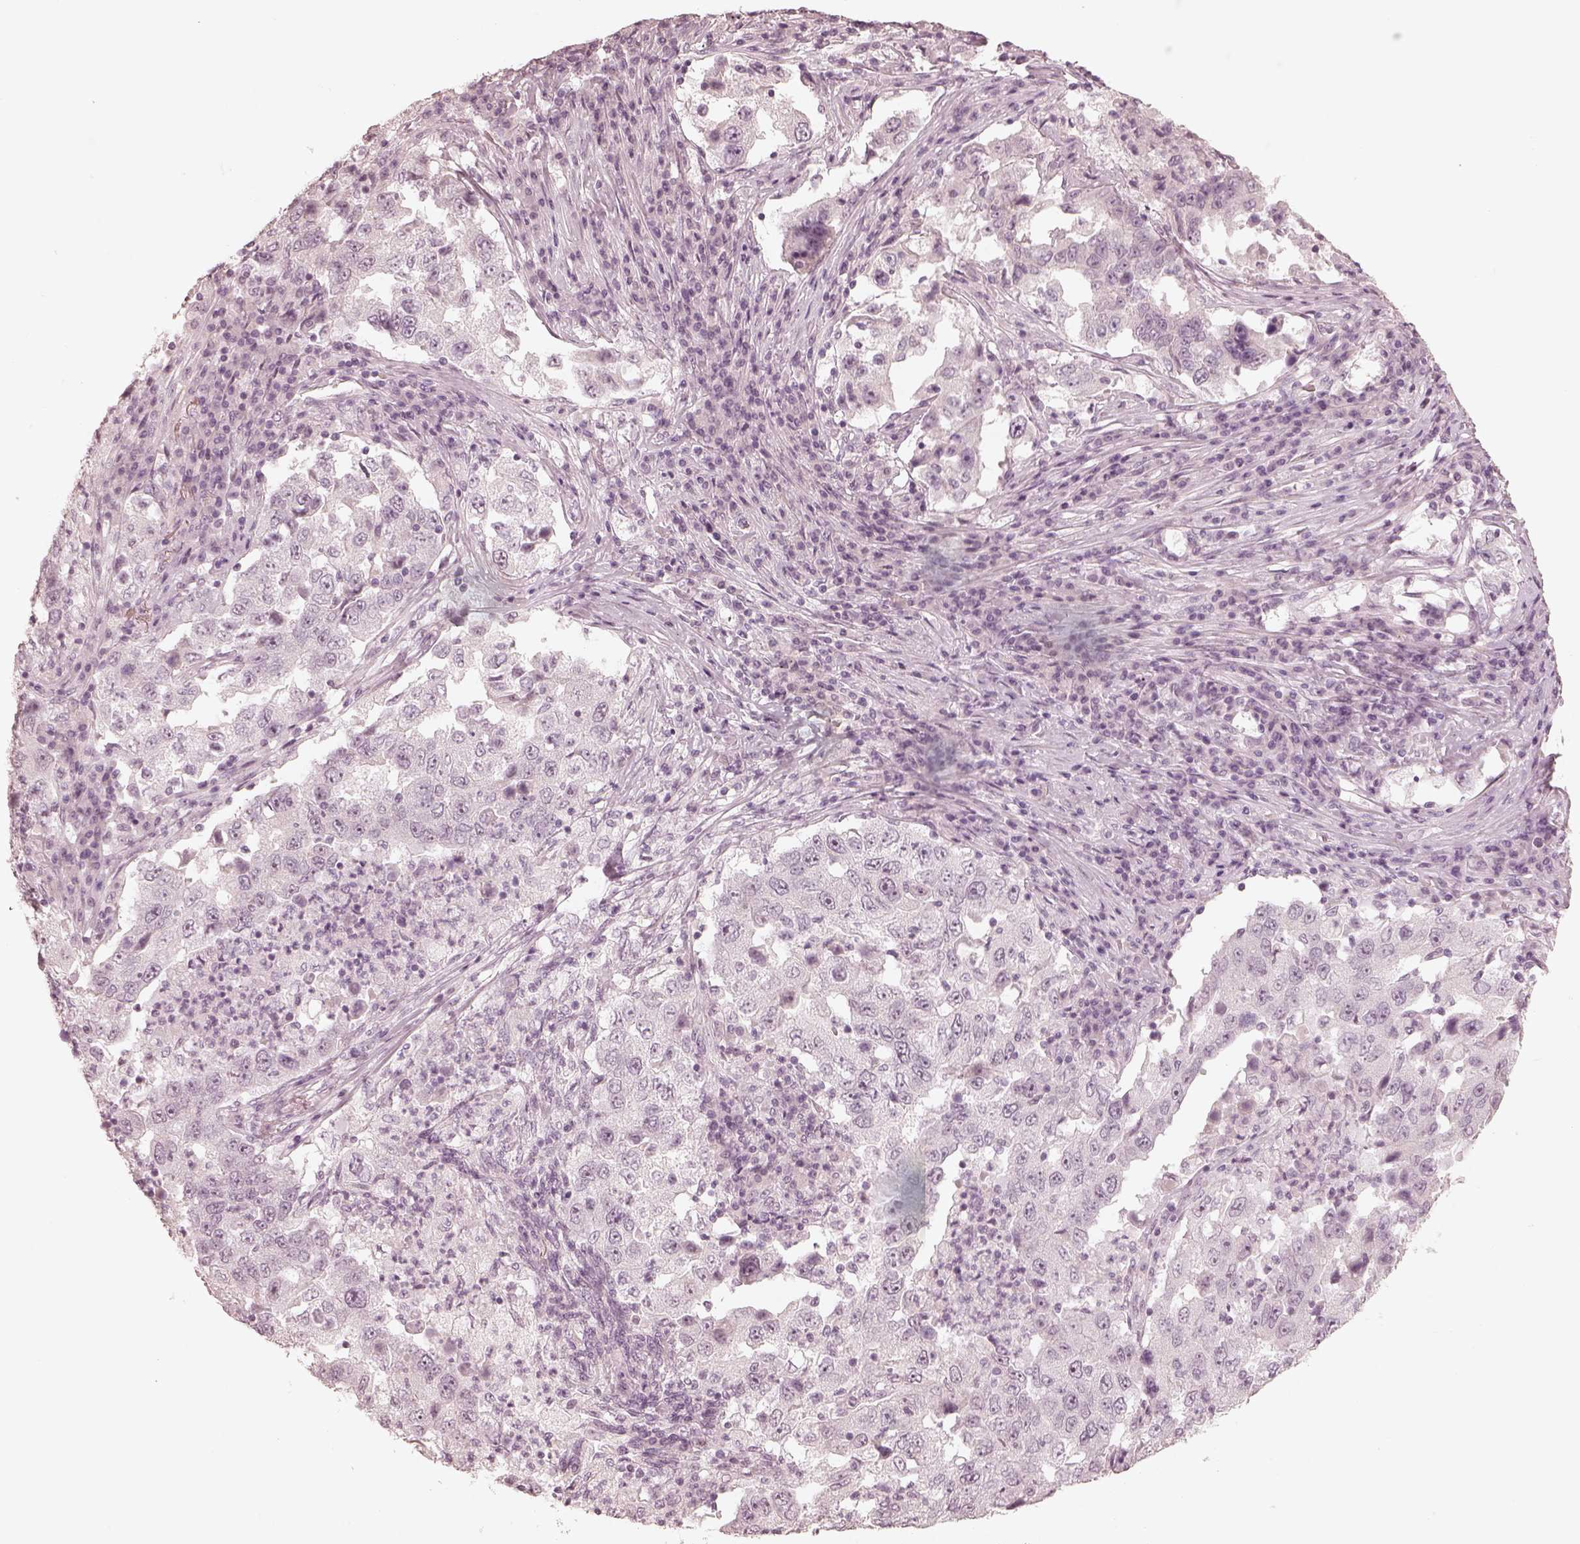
{"staining": {"intensity": "negative", "quantity": "none", "location": "none"}, "tissue": "lung cancer", "cell_type": "Tumor cells", "image_type": "cancer", "snomed": [{"axis": "morphology", "description": "Adenocarcinoma, NOS"}, {"axis": "topography", "description": "Lung"}], "caption": "Tumor cells are negative for protein expression in human lung adenocarcinoma. (Stains: DAB immunohistochemistry (IHC) with hematoxylin counter stain, Microscopy: brightfield microscopy at high magnification).", "gene": "CALR3", "patient": {"sex": "male", "age": 73}}